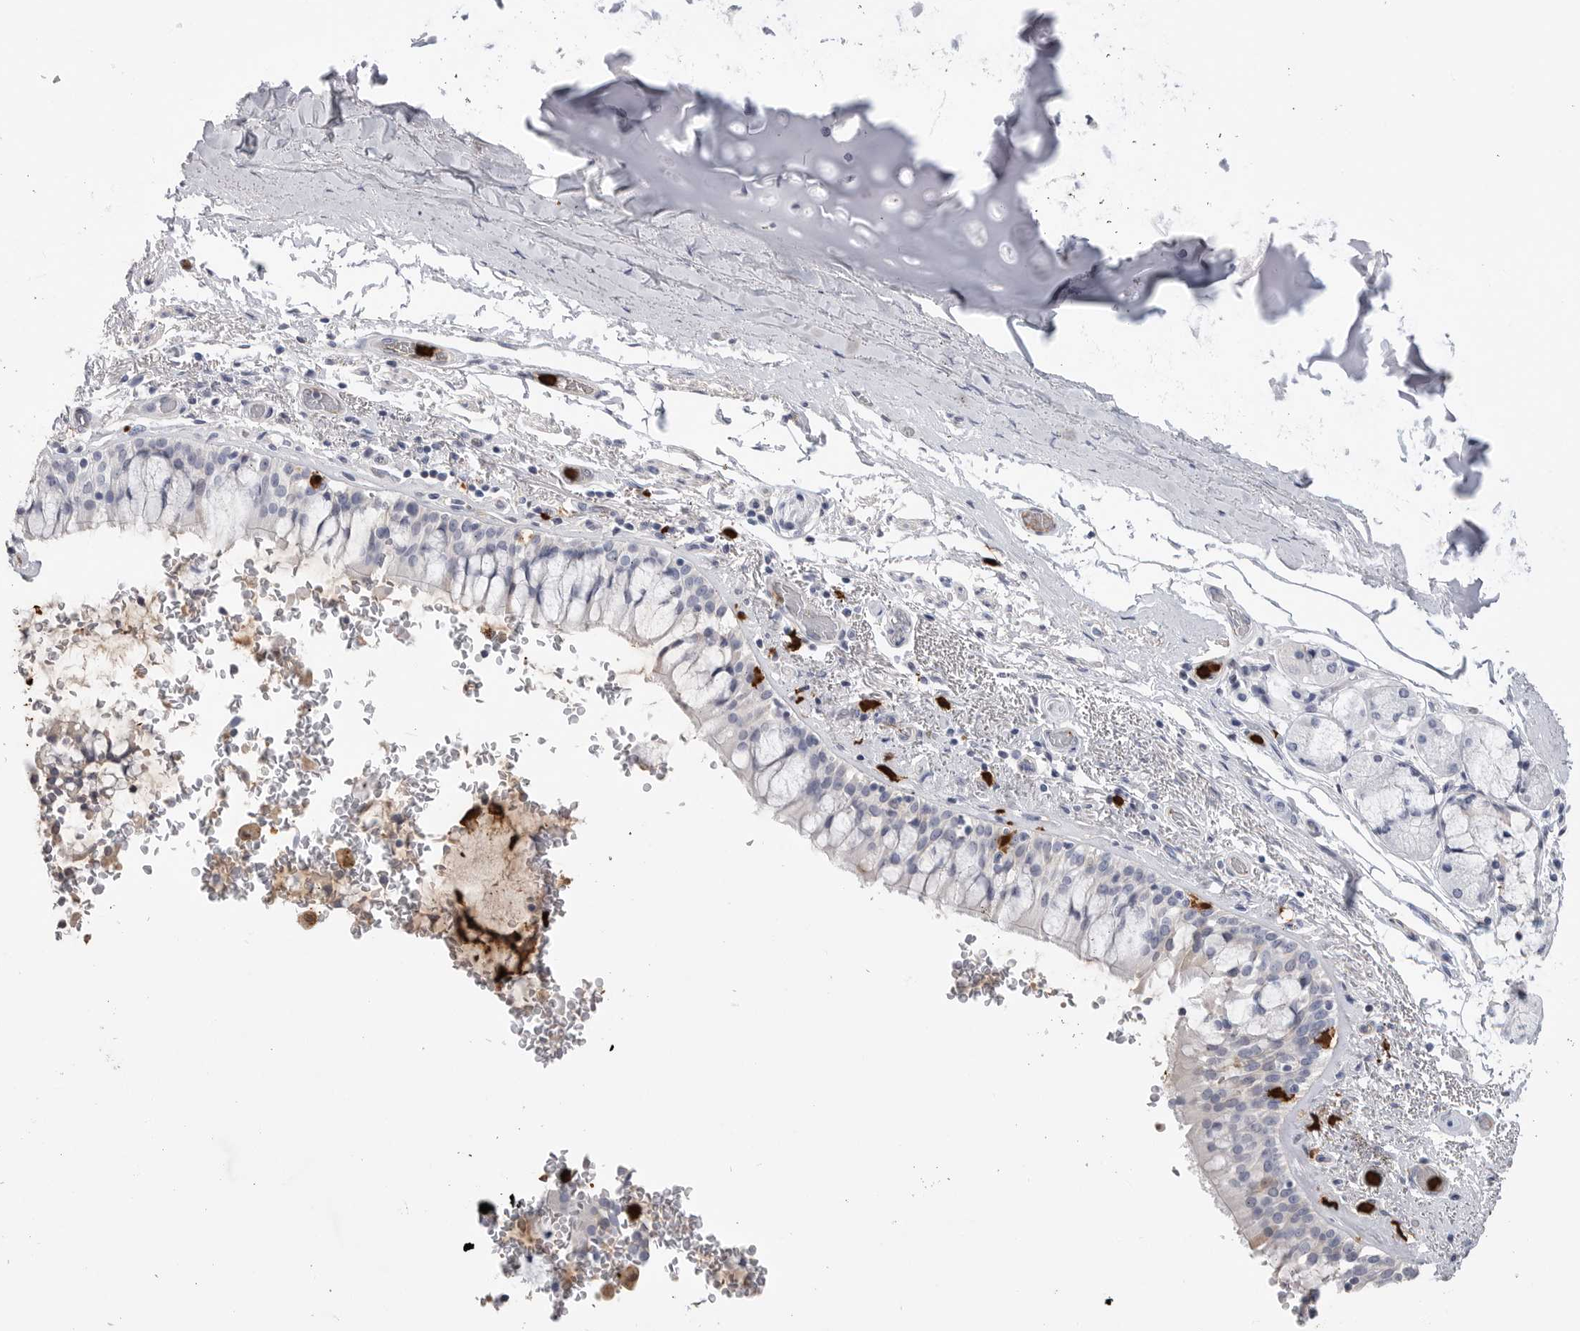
{"staining": {"intensity": "negative", "quantity": "none", "location": "none"}, "tissue": "bronchus", "cell_type": "Respiratory epithelial cells", "image_type": "normal", "snomed": [{"axis": "morphology", "description": "Normal tissue, NOS"}, {"axis": "morphology", "description": "Inflammation, NOS"}, {"axis": "topography", "description": "Cartilage tissue"}, {"axis": "topography", "description": "Bronchus"}, {"axis": "topography", "description": "Lung"}], "caption": "Bronchus stained for a protein using immunohistochemistry (IHC) demonstrates no expression respiratory epithelial cells.", "gene": "CYB561D1", "patient": {"sex": "female", "age": 64}}